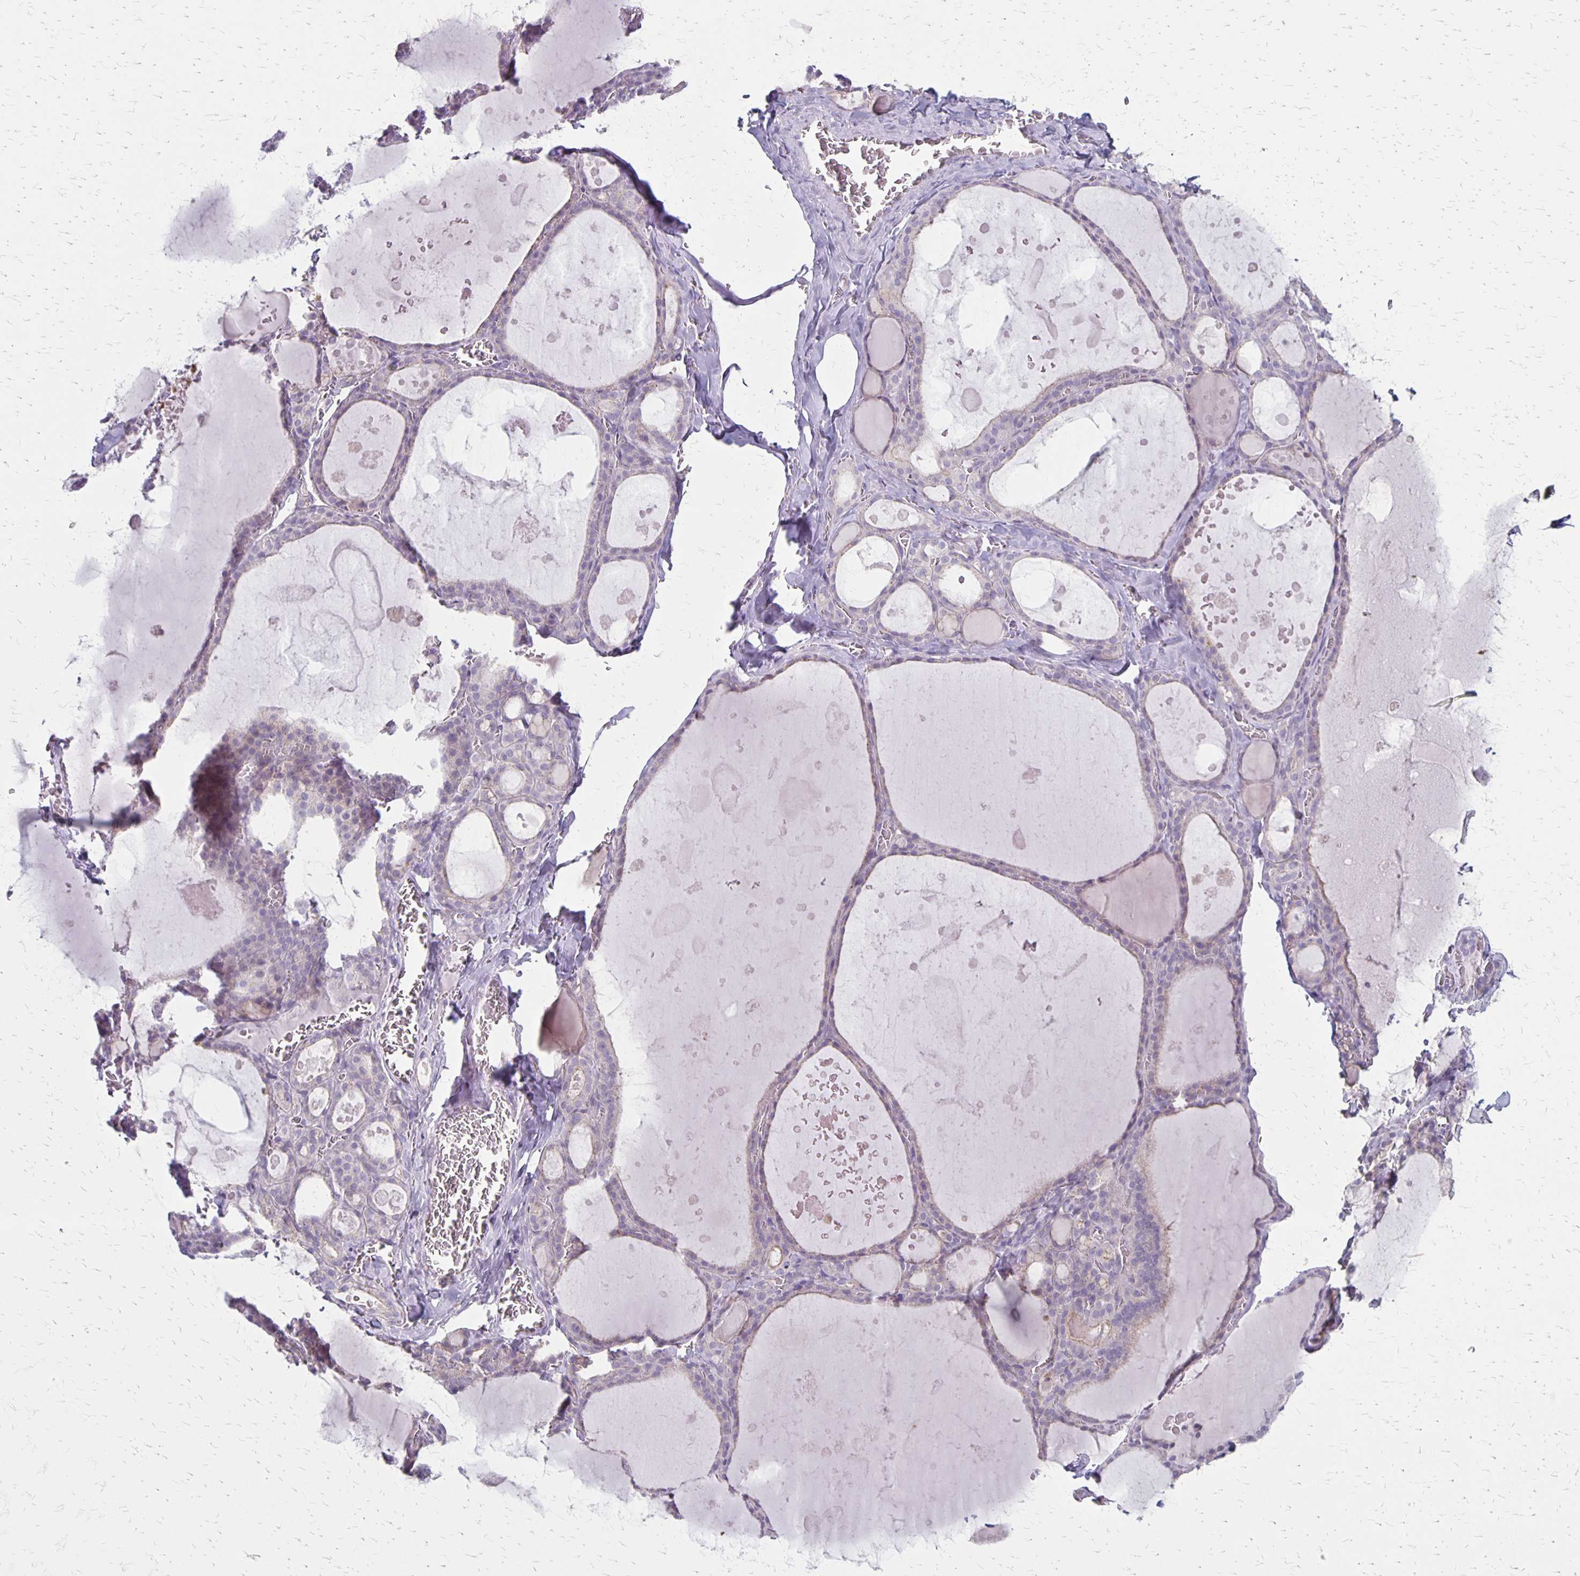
{"staining": {"intensity": "negative", "quantity": "none", "location": "none"}, "tissue": "thyroid gland", "cell_type": "Glandular cells", "image_type": "normal", "snomed": [{"axis": "morphology", "description": "Normal tissue, NOS"}, {"axis": "topography", "description": "Thyroid gland"}], "caption": "A high-resolution histopathology image shows immunohistochemistry (IHC) staining of normal thyroid gland, which exhibits no significant expression in glandular cells. Nuclei are stained in blue.", "gene": "HOMER1", "patient": {"sex": "male", "age": 56}}